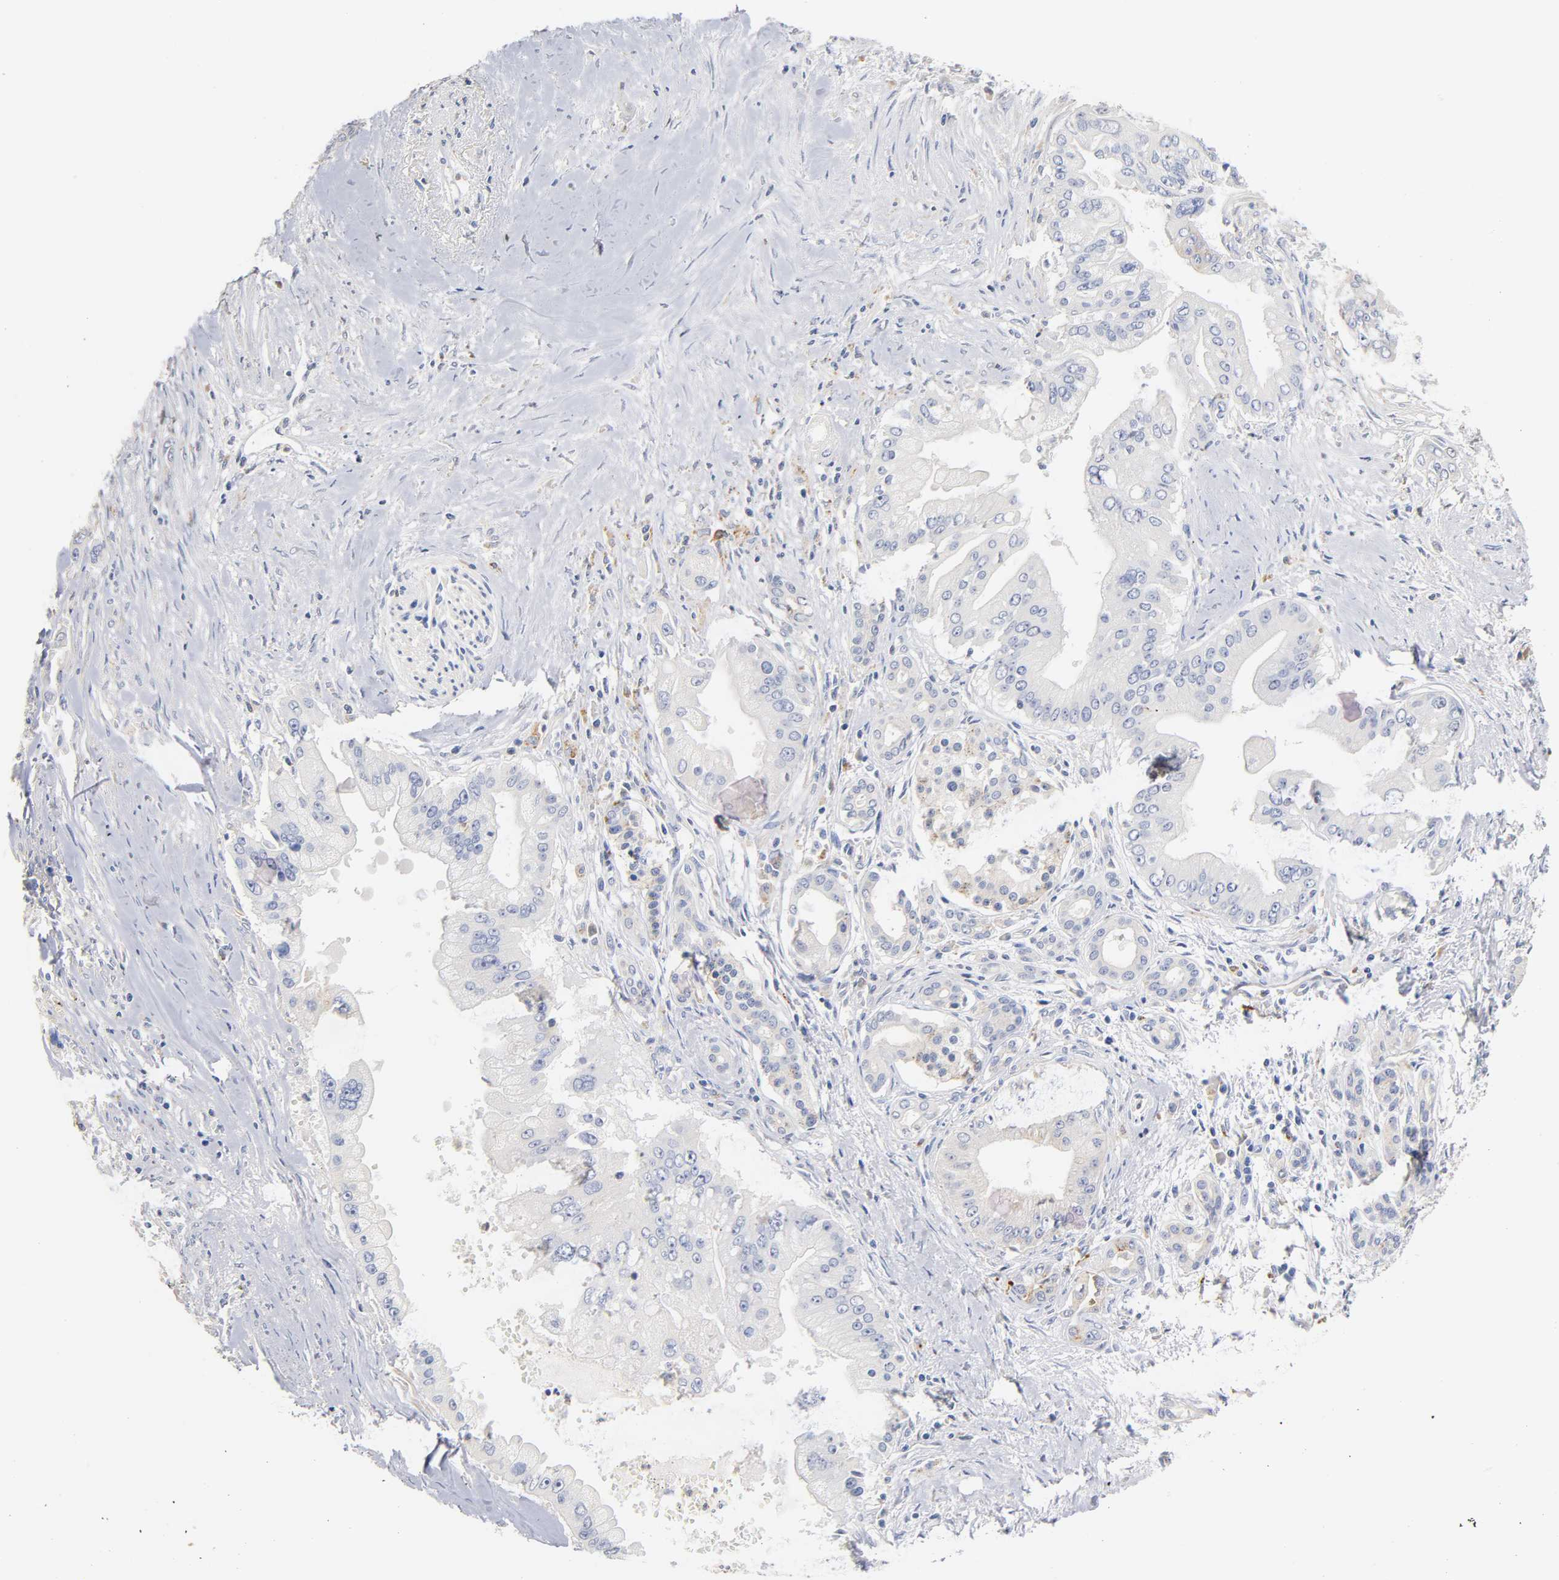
{"staining": {"intensity": "negative", "quantity": "none", "location": "none"}, "tissue": "pancreatic cancer", "cell_type": "Tumor cells", "image_type": "cancer", "snomed": [{"axis": "morphology", "description": "Adenocarcinoma, NOS"}, {"axis": "topography", "description": "Pancreas"}], "caption": "This is a histopathology image of immunohistochemistry (IHC) staining of pancreatic cancer, which shows no staining in tumor cells.", "gene": "SEMA5A", "patient": {"sex": "male", "age": 59}}